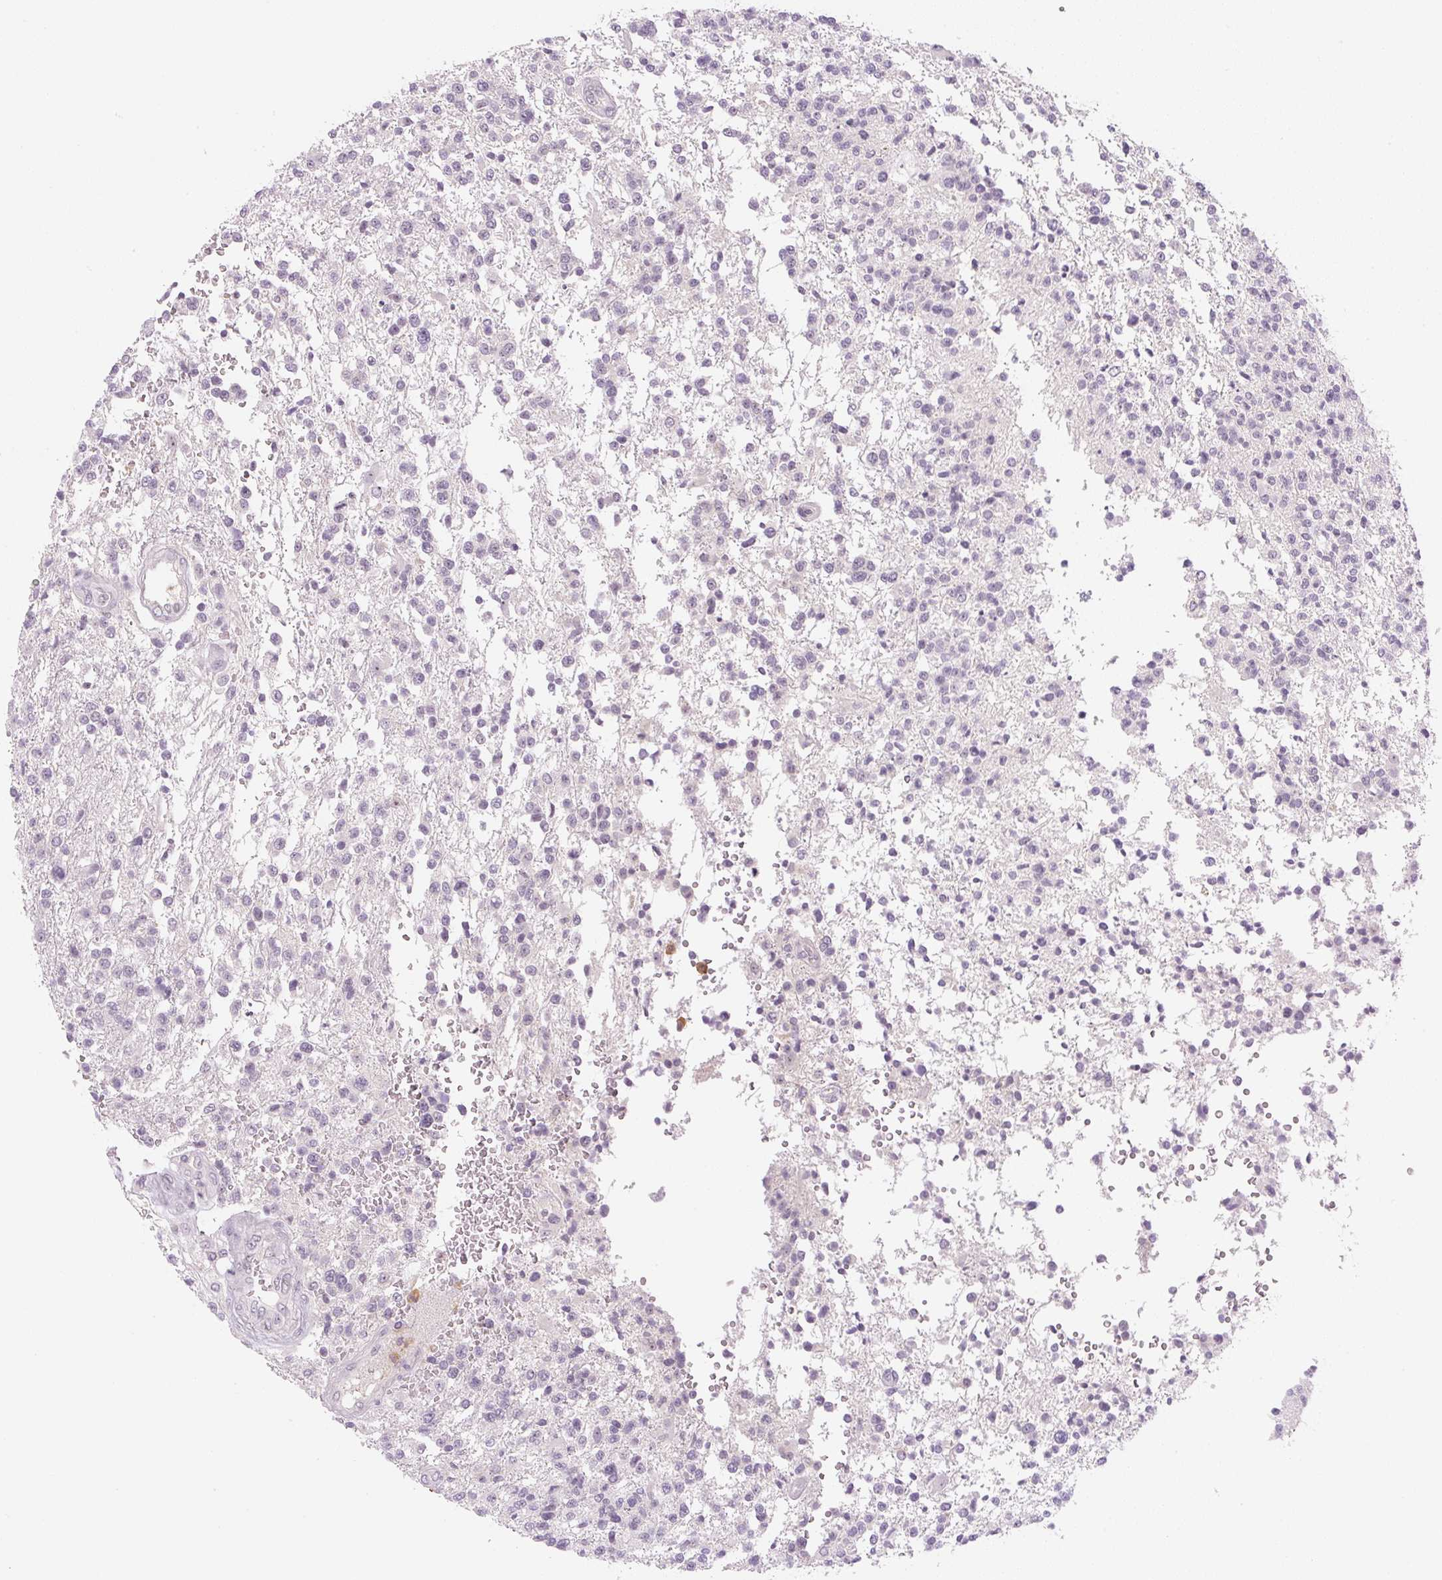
{"staining": {"intensity": "negative", "quantity": "none", "location": "none"}, "tissue": "glioma", "cell_type": "Tumor cells", "image_type": "cancer", "snomed": [{"axis": "morphology", "description": "Glioma, malignant, High grade"}, {"axis": "topography", "description": "Brain"}], "caption": "The photomicrograph reveals no staining of tumor cells in high-grade glioma (malignant).", "gene": "SGF29", "patient": {"sex": "male", "age": 56}}